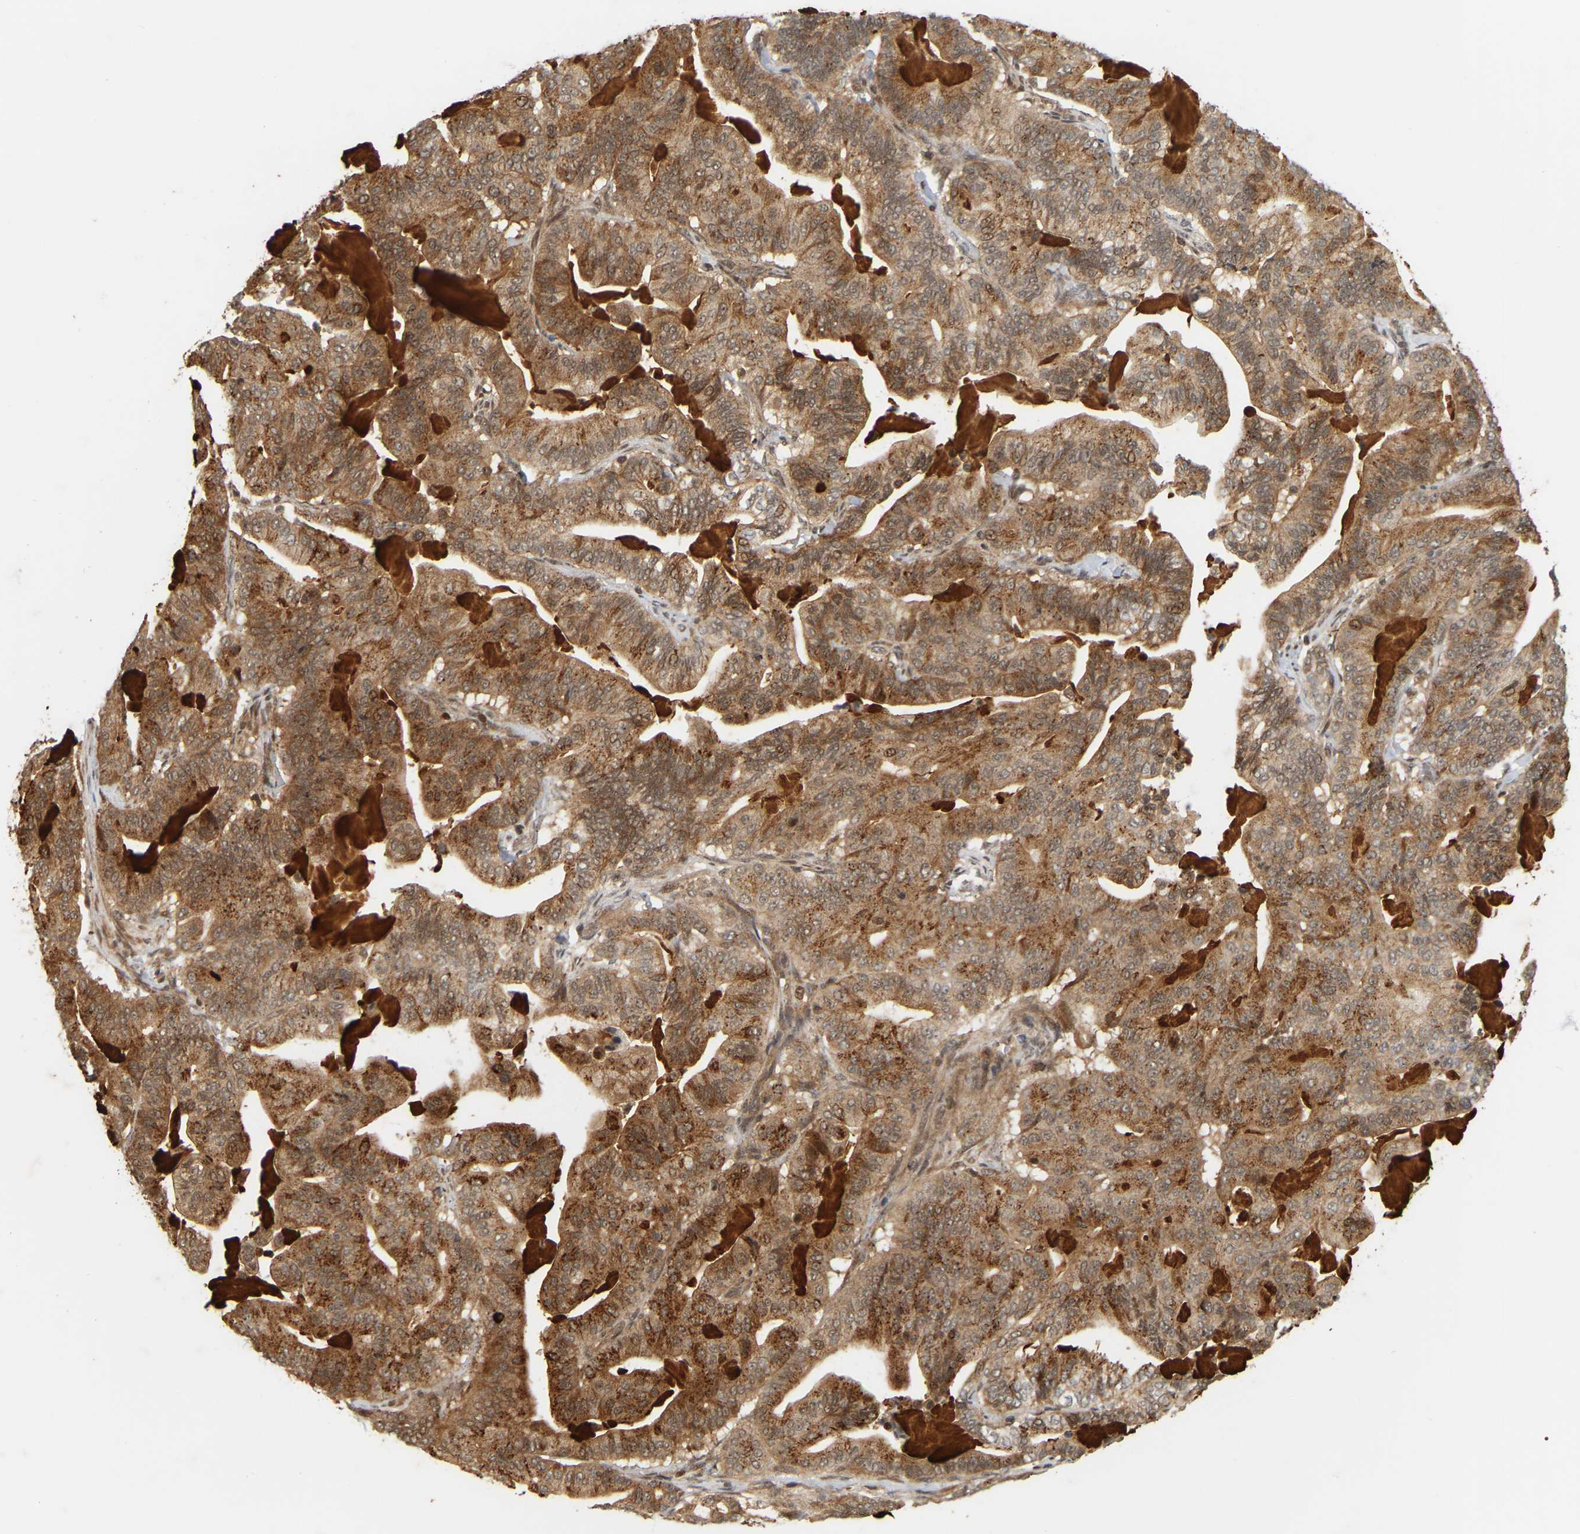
{"staining": {"intensity": "moderate", "quantity": ">75%", "location": "cytoplasmic/membranous"}, "tissue": "pancreatic cancer", "cell_type": "Tumor cells", "image_type": "cancer", "snomed": [{"axis": "morphology", "description": "Adenocarcinoma, NOS"}, {"axis": "topography", "description": "Pancreas"}], "caption": "Immunohistochemistry (DAB (3,3'-diaminobenzidine)) staining of pancreatic adenocarcinoma reveals moderate cytoplasmic/membranous protein positivity in about >75% of tumor cells.", "gene": "NFE2L2", "patient": {"sex": "male", "age": 63}}